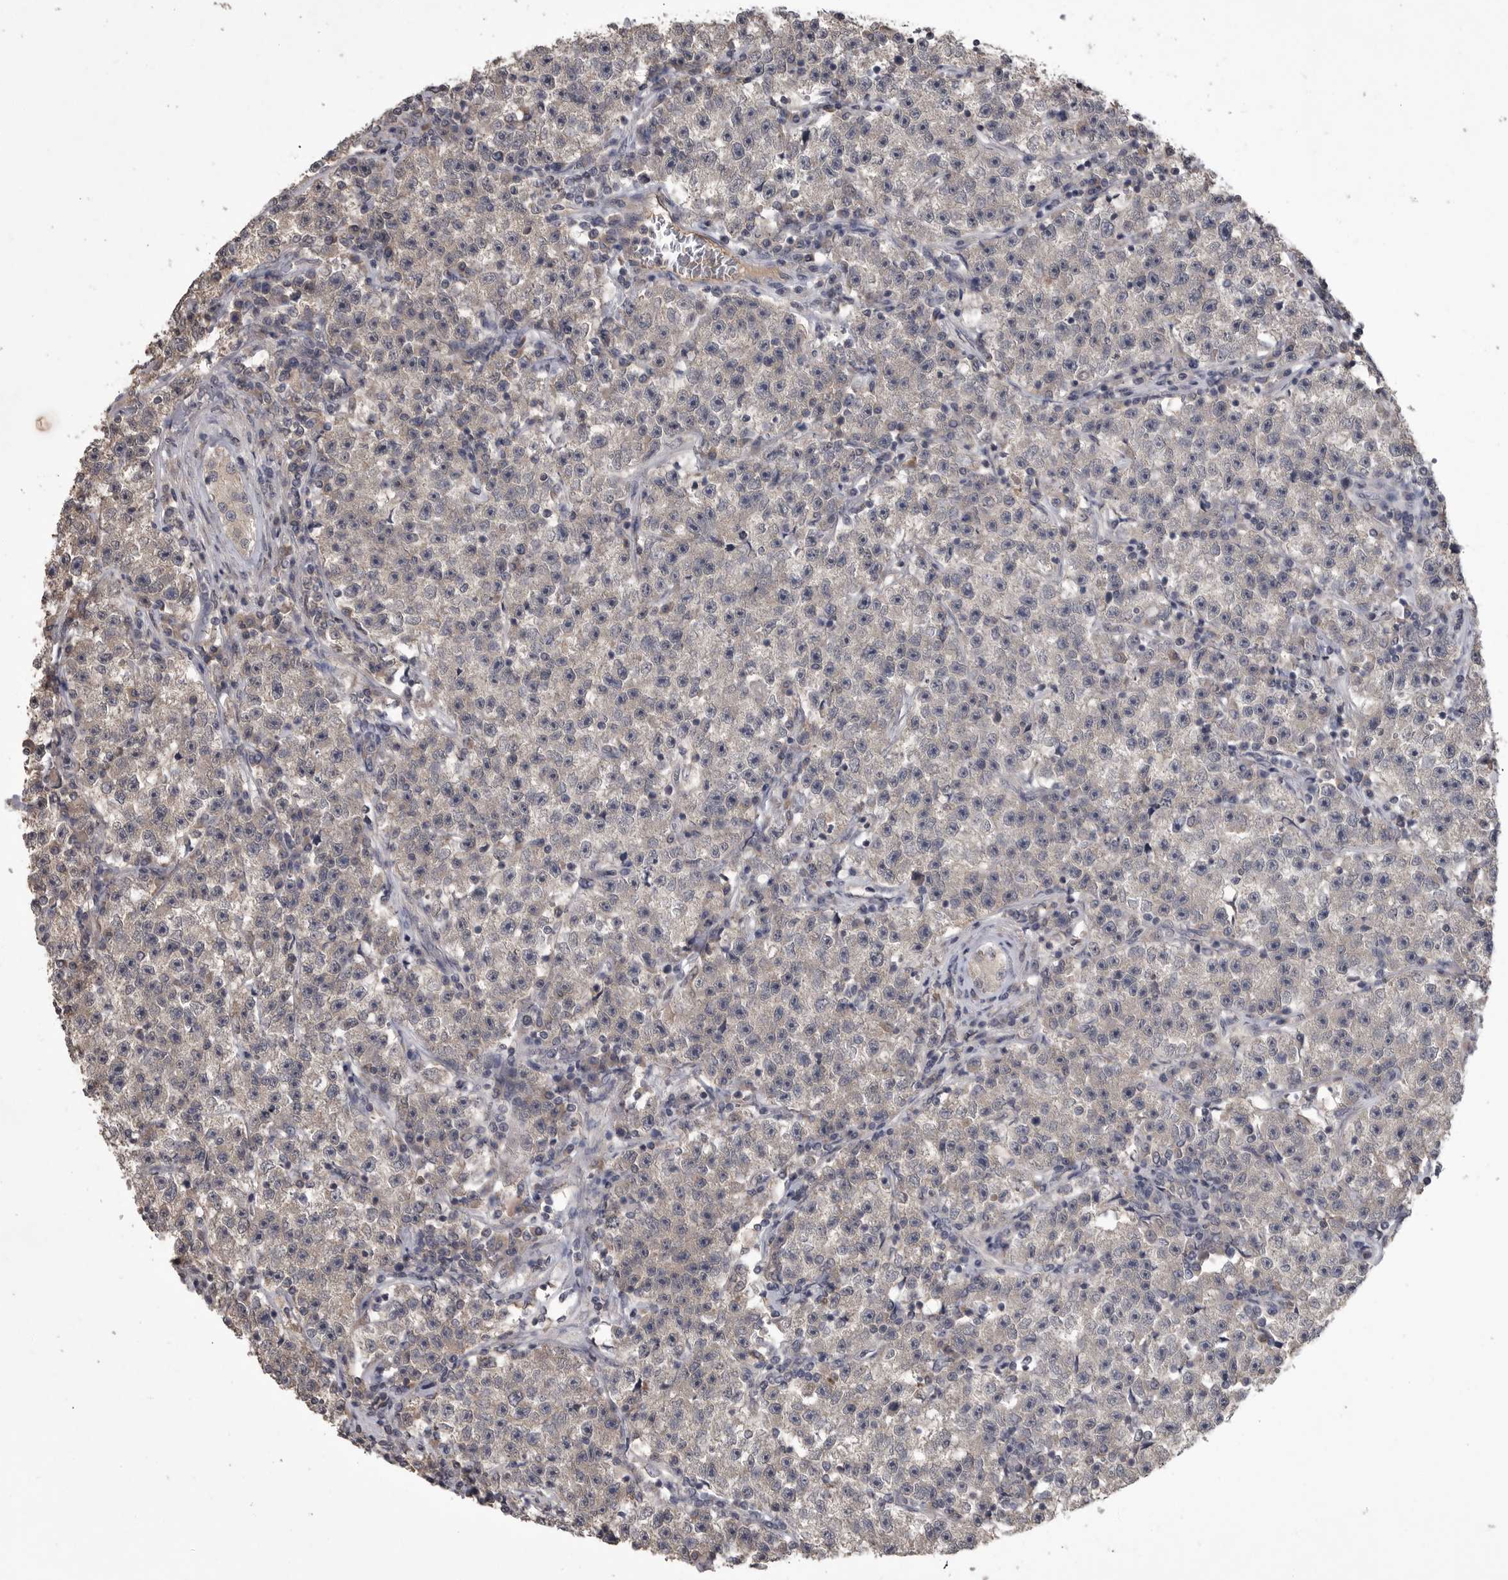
{"staining": {"intensity": "weak", "quantity": "<25%", "location": "cytoplasmic/membranous"}, "tissue": "testis cancer", "cell_type": "Tumor cells", "image_type": "cancer", "snomed": [{"axis": "morphology", "description": "Seminoma, NOS"}, {"axis": "topography", "description": "Testis"}], "caption": "IHC of human testis cancer exhibits no staining in tumor cells. (Stains: DAB (3,3'-diaminobenzidine) immunohistochemistry (IHC) with hematoxylin counter stain, Microscopy: brightfield microscopy at high magnification).", "gene": "ZNF114", "patient": {"sex": "male", "age": 22}}